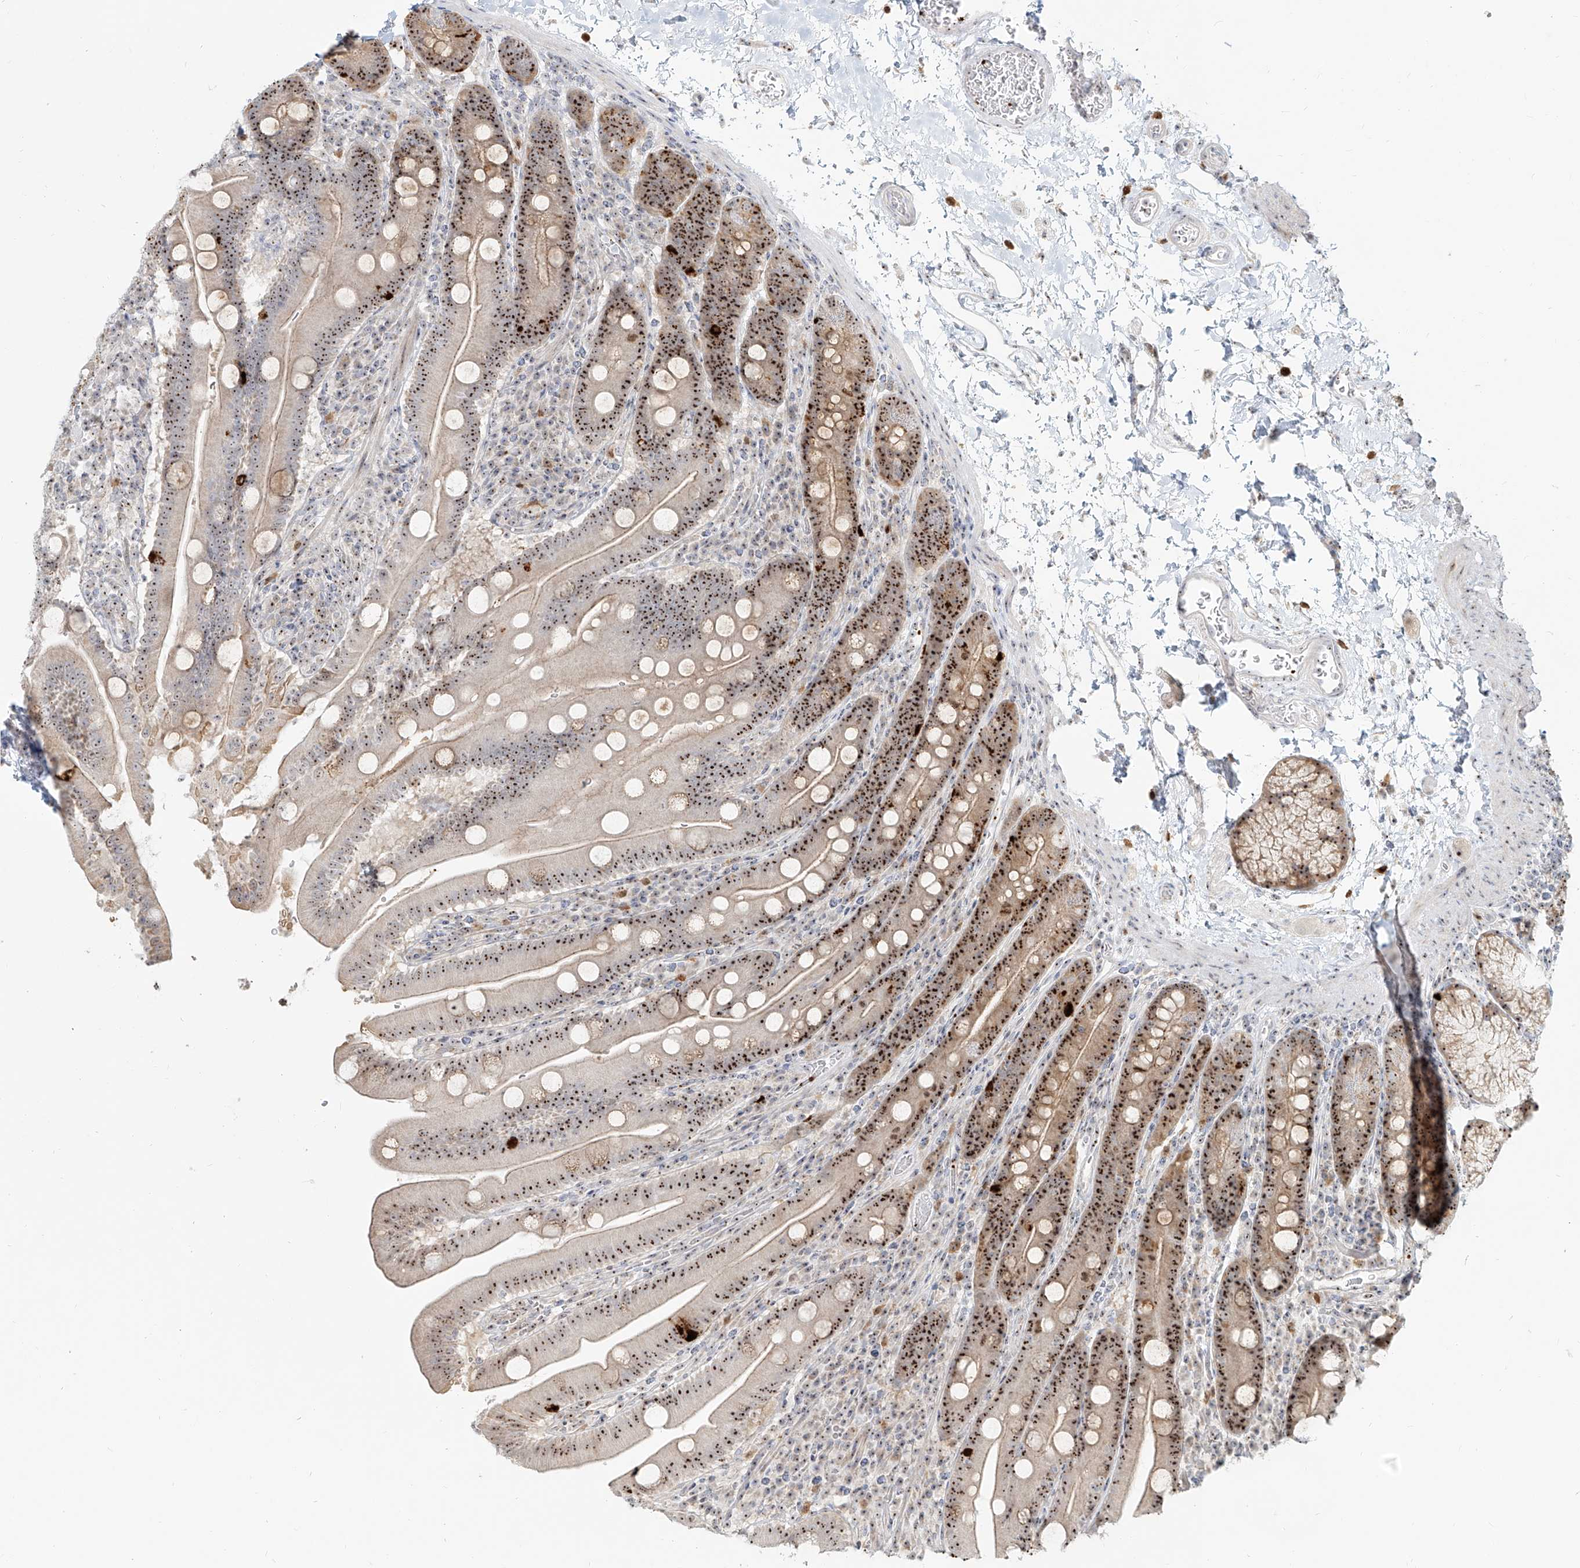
{"staining": {"intensity": "strong", "quantity": ">75%", "location": "cytoplasmic/membranous,nuclear"}, "tissue": "duodenum", "cell_type": "Glandular cells", "image_type": "normal", "snomed": [{"axis": "morphology", "description": "Normal tissue, NOS"}, {"axis": "topography", "description": "Duodenum"}], "caption": "A micrograph of human duodenum stained for a protein displays strong cytoplasmic/membranous,nuclear brown staining in glandular cells.", "gene": "BYSL", "patient": {"sex": "male", "age": 35}}